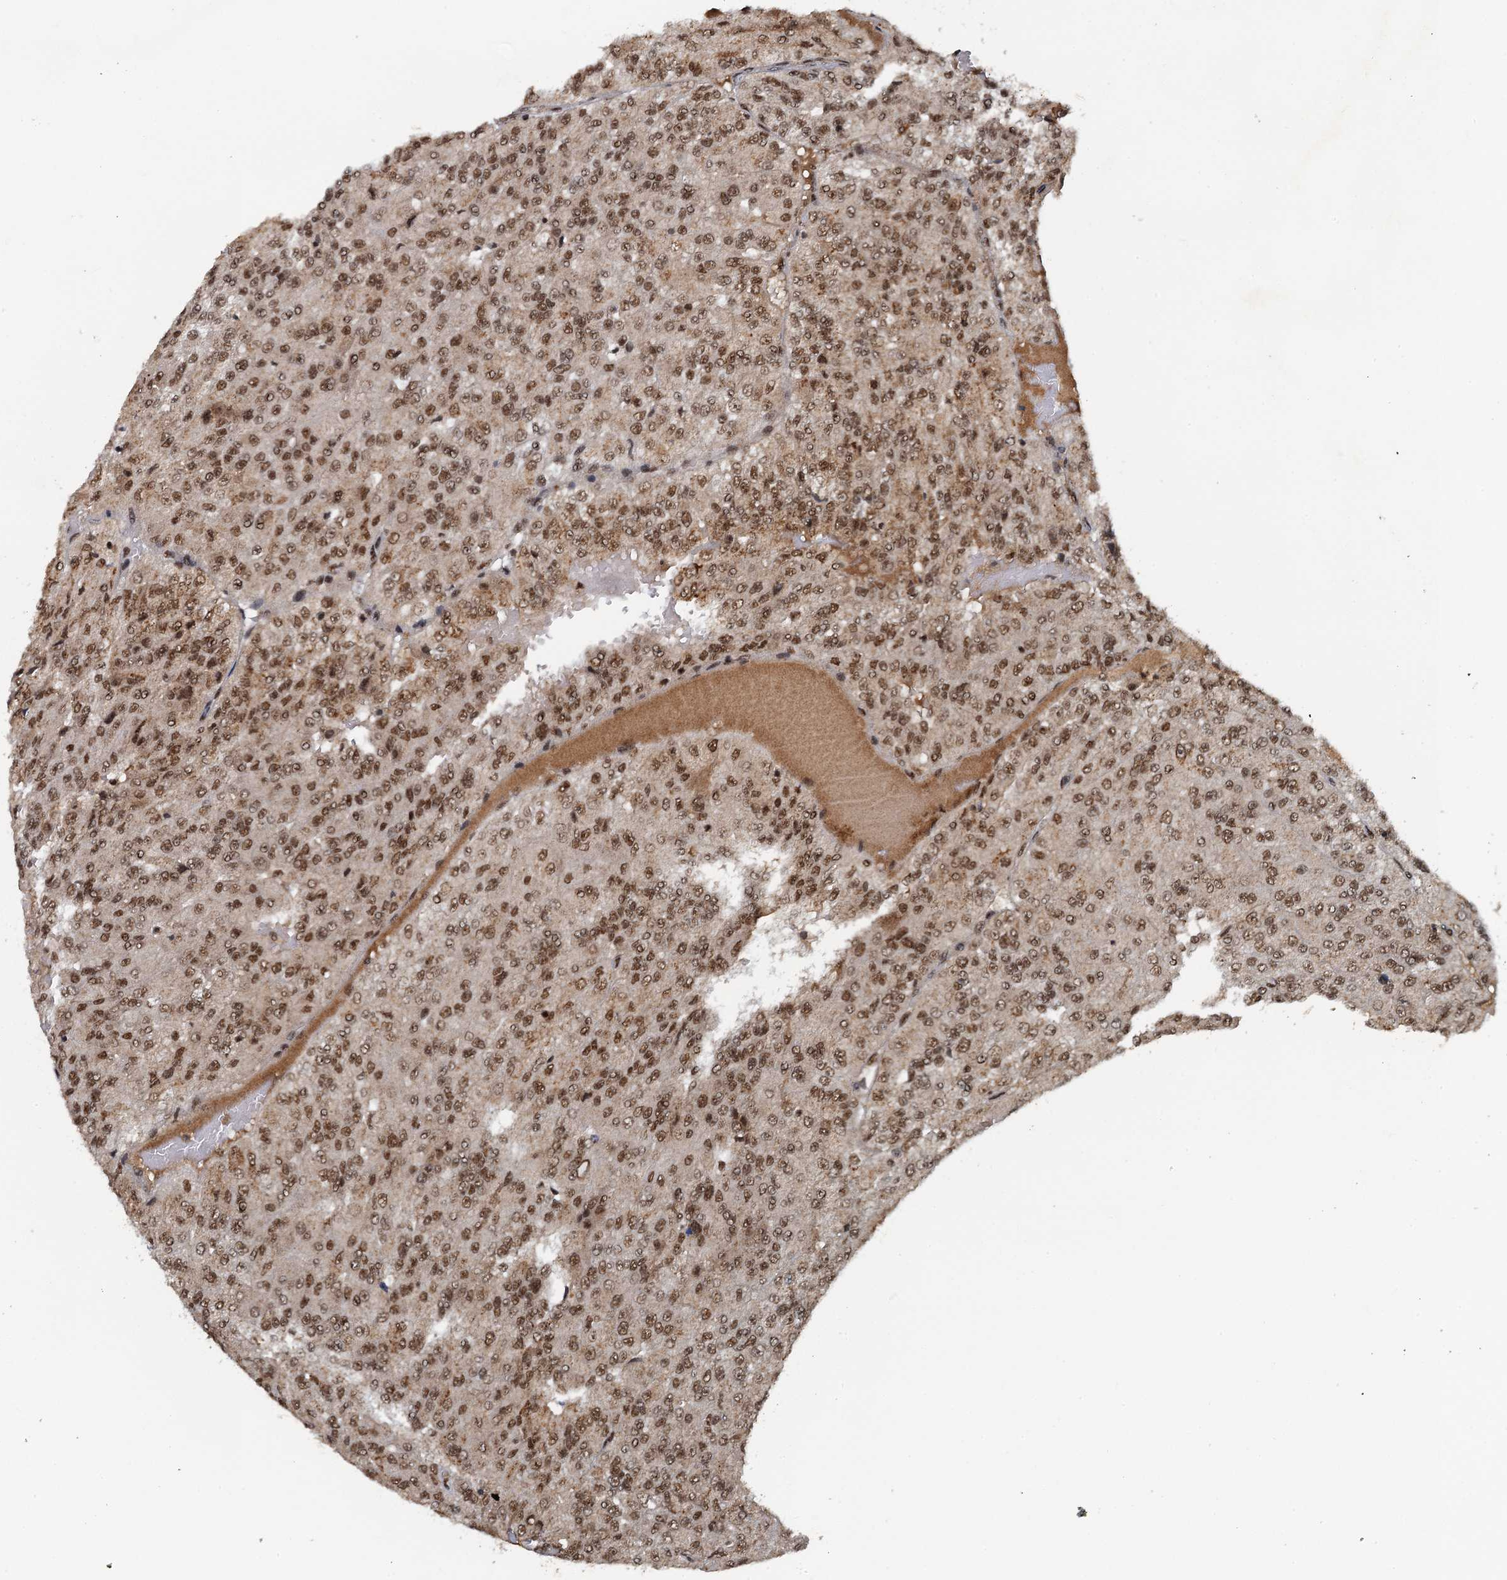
{"staining": {"intensity": "moderate", "quantity": ">75%", "location": "nuclear"}, "tissue": "renal cancer", "cell_type": "Tumor cells", "image_type": "cancer", "snomed": [{"axis": "morphology", "description": "Adenocarcinoma, NOS"}, {"axis": "topography", "description": "Kidney"}], "caption": "A brown stain shows moderate nuclear staining of a protein in renal adenocarcinoma tumor cells.", "gene": "ZC3H18", "patient": {"sex": "female", "age": 63}}